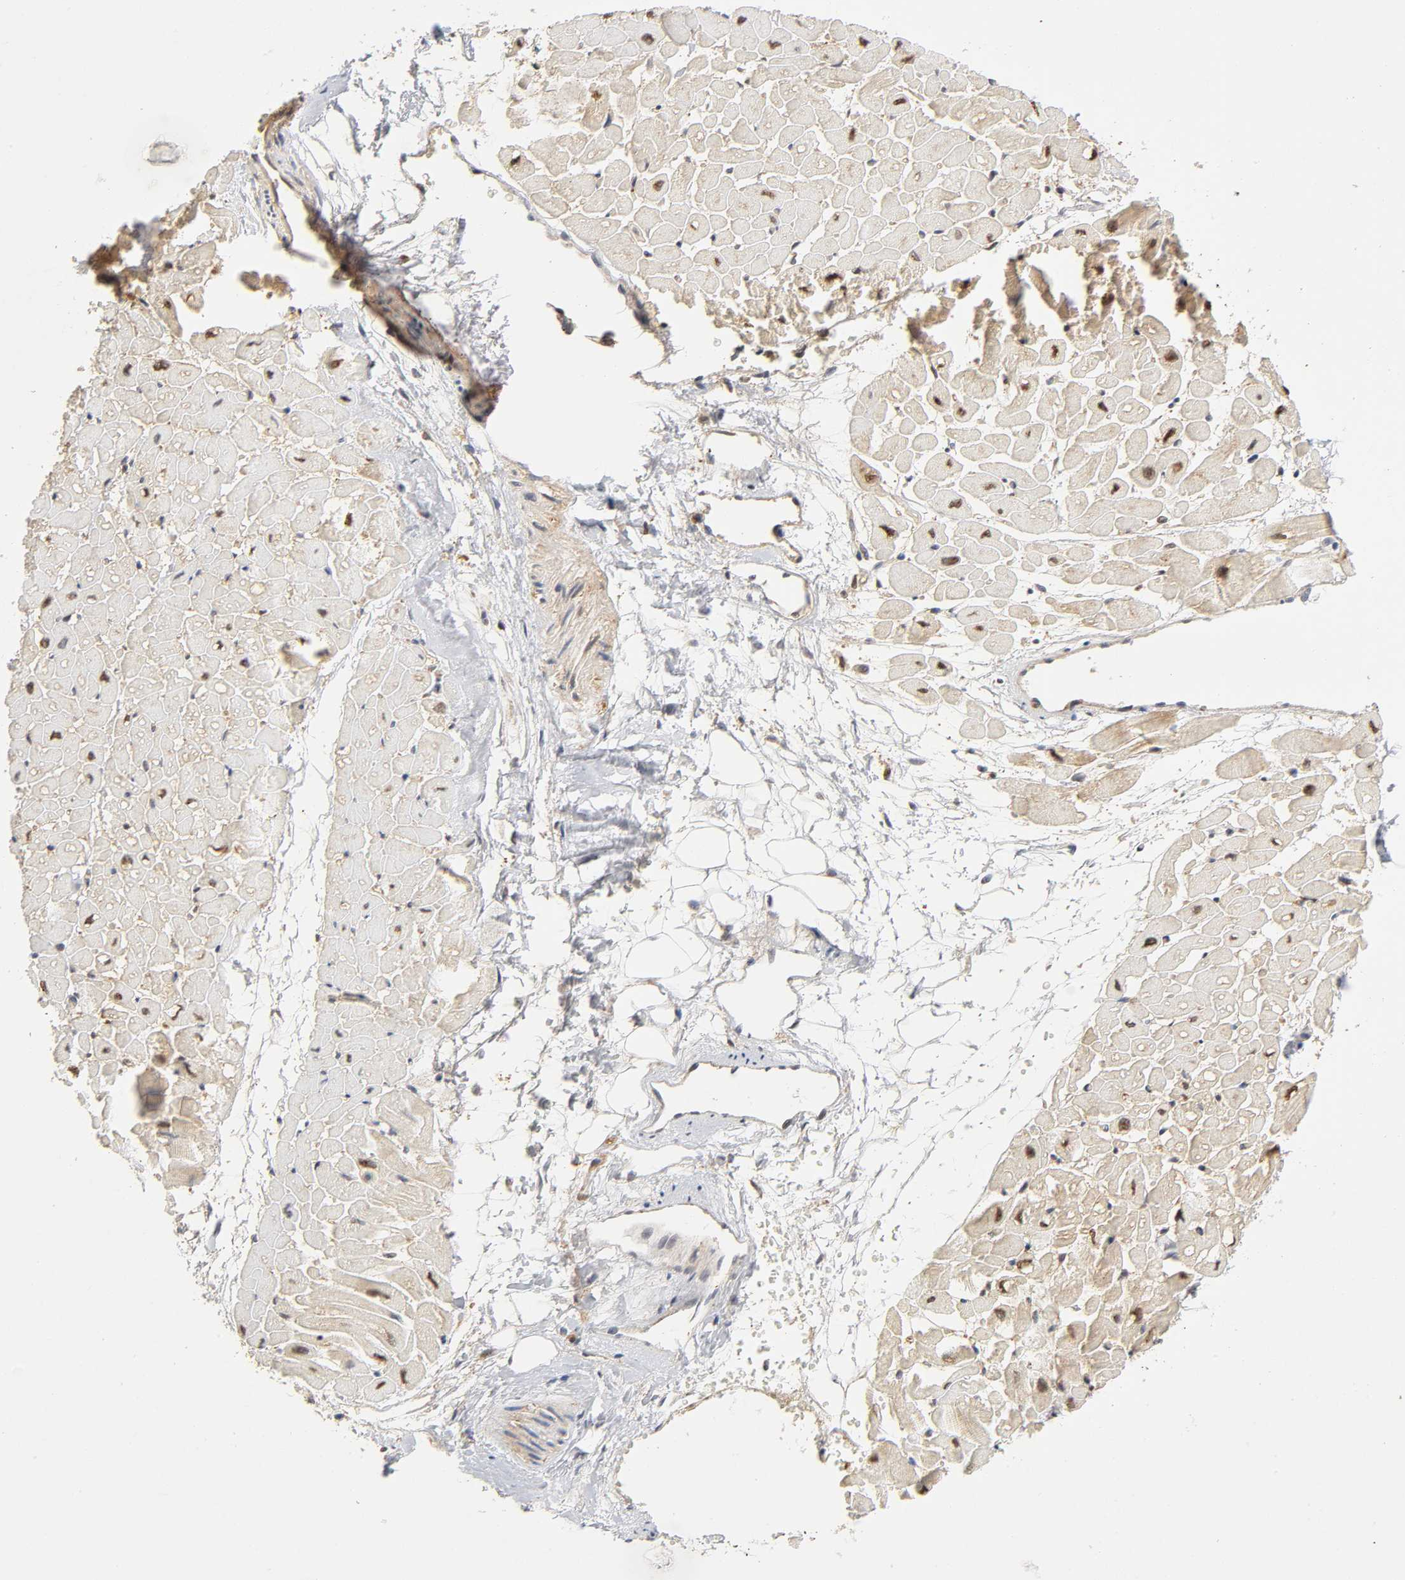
{"staining": {"intensity": "moderate", "quantity": ">75%", "location": "nuclear"}, "tissue": "heart muscle", "cell_type": "Cardiomyocytes", "image_type": "normal", "snomed": [{"axis": "morphology", "description": "Normal tissue, NOS"}, {"axis": "topography", "description": "Heart"}], "caption": "Heart muscle stained with DAB (3,3'-diaminobenzidine) IHC displays medium levels of moderate nuclear expression in approximately >75% of cardiomyocytes. Using DAB (brown) and hematoxylin (blue) stains, captured at high magnification using brightfield microscopy.", "gene": "PAFAH1B1", "patient": {"sex": "male", "age": 45}}